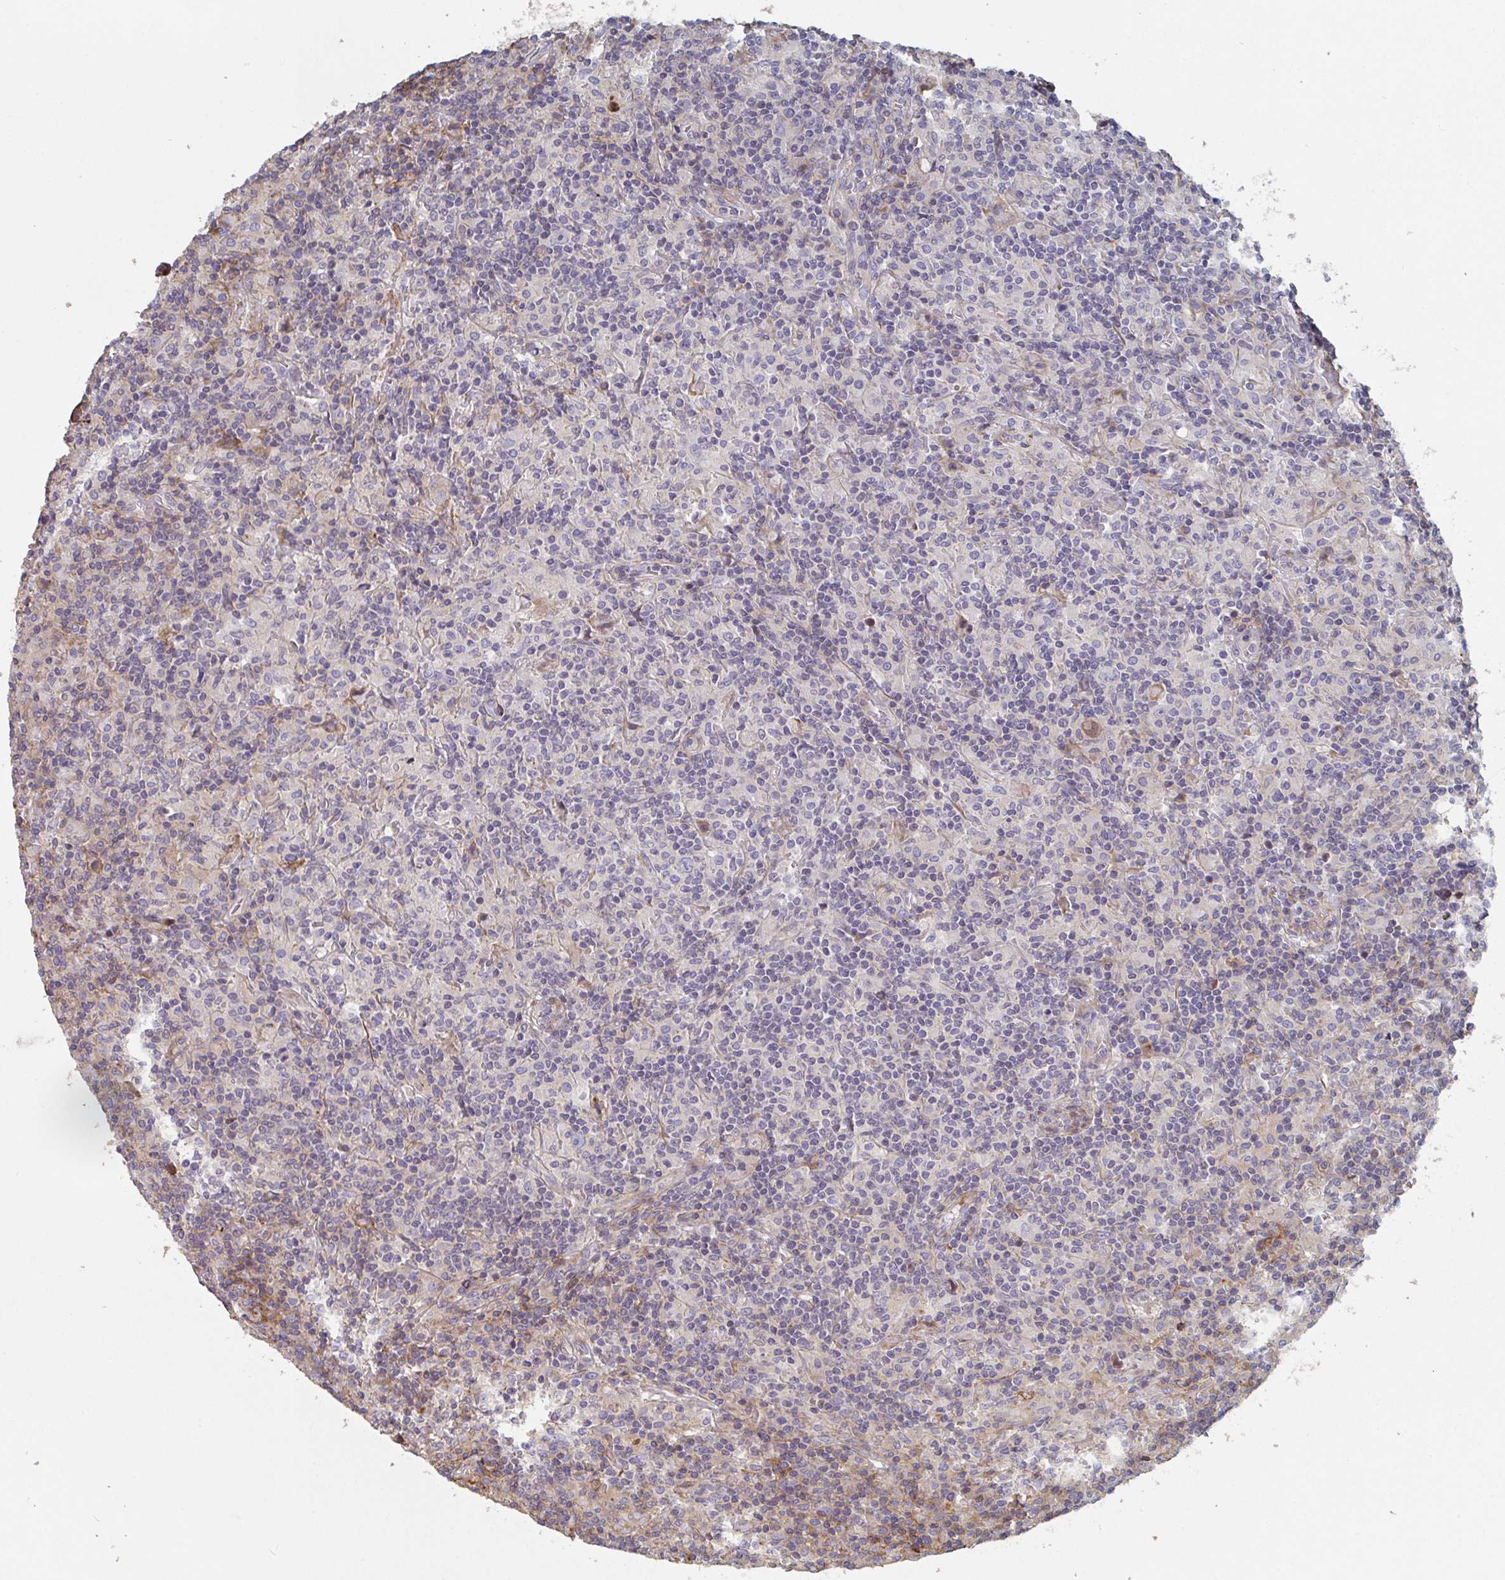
{"staining": {"intensity": "negative", "quantity": "none", "location": "none"}, "tissue": "lymphoma", "cell_type": "Tumor cells", "image_type": "cancer", "snomed": [{"axis": "morphology", "description": "Hodgkin's disease, NOS"}, {"axis": "topography", "description": "Lymph node"}], "caption": "A photomicrograph of lymphoma stained for a protein shows no brown staining in tumor cells.", "gene": "FZD2", "patient": {"sex": "male", "age": 70}}